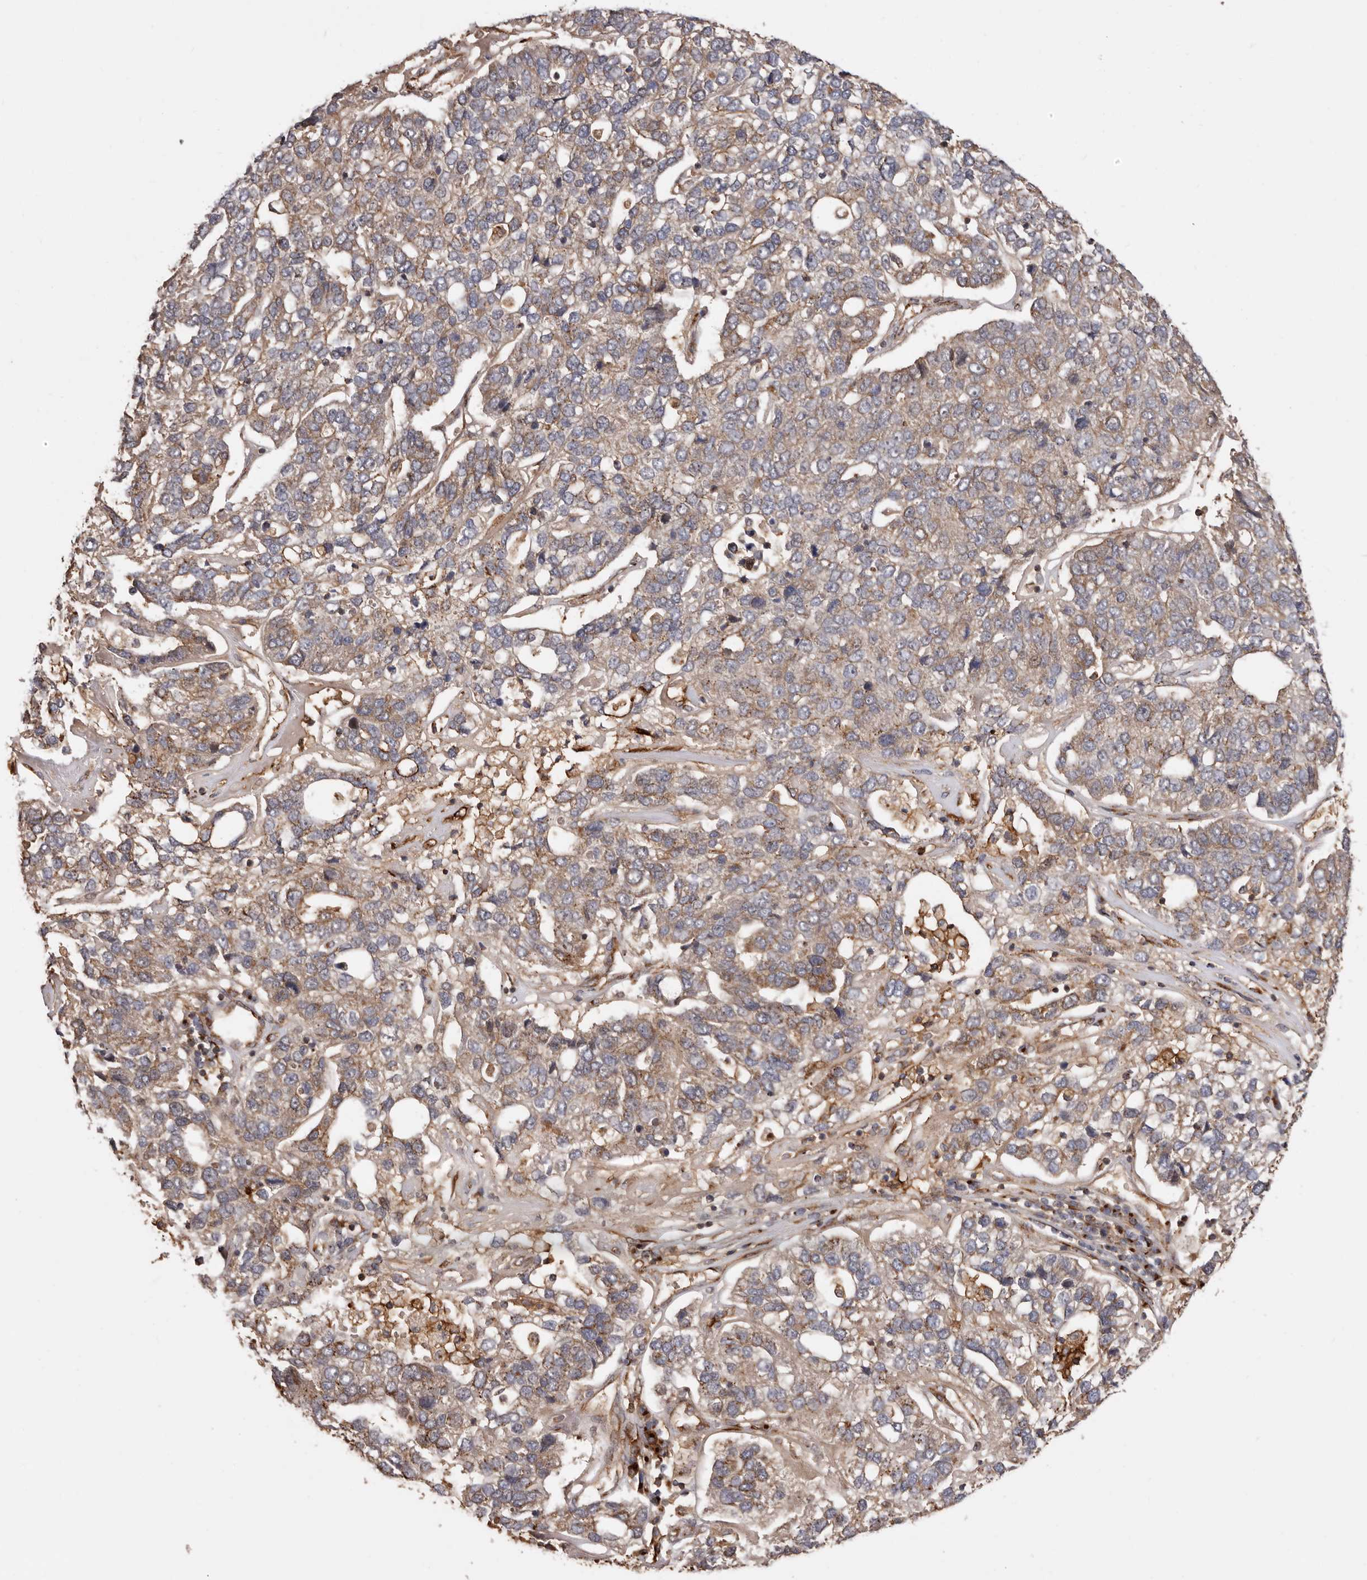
{"staining": {"intensity": "moderate", "quantity": "25%-75%", "location": "cytoplasmic/membranous"}, "tissue": "pancreatic cancer", "cell_type": "Tumor cells", "image_type": "cancer", "snomed": [{"axis": "morphology", "description": "Adenocarcinoma, NOS"}, {"axis": "topography", "description": "Pancreas"}], "caption": "DAB immunohistochemical staining of pancreatic cancer (adenocarcinoma) displays moderate cytoplasmic/membranous protein positivity in approximately 25%-75% of tumor cells.", "gene": "GPR27", "patient": {"sex": "female", "age": 61}}